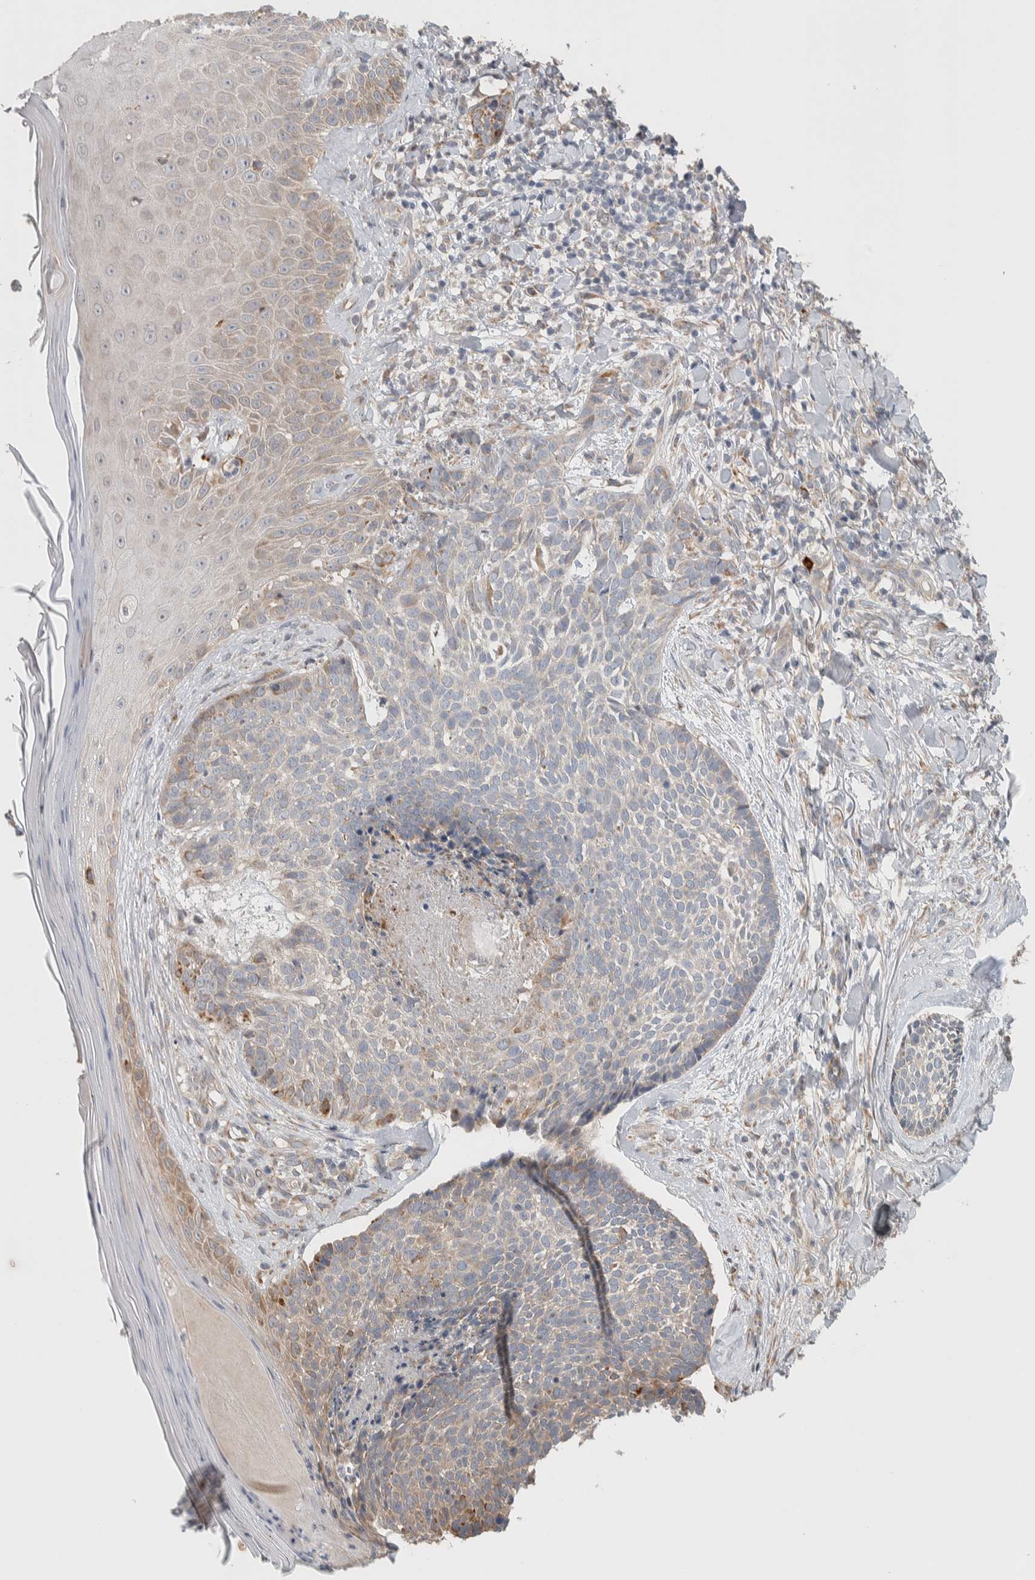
{"staining": {"intensity": "weak", "quantity": "<25%", "location": "cytoplasmic/membranous"}, "tissue": "skin cancer", "cell_type": "Tumor cells", "image_type": "cancer", "snomed": [{"axis": "morphology", "description": "Normal tissue, NOS"}, {"axis": "morphology", "description": "Basal cell carcinoma"}, {"axis": "topography", "description": "Skin"}], "caption": "The photomicrograph demonstrates no staining of tumor cells in skin cancer.", "gene": "ADCY8", "patient": {"sex": "male", "age": 67}}